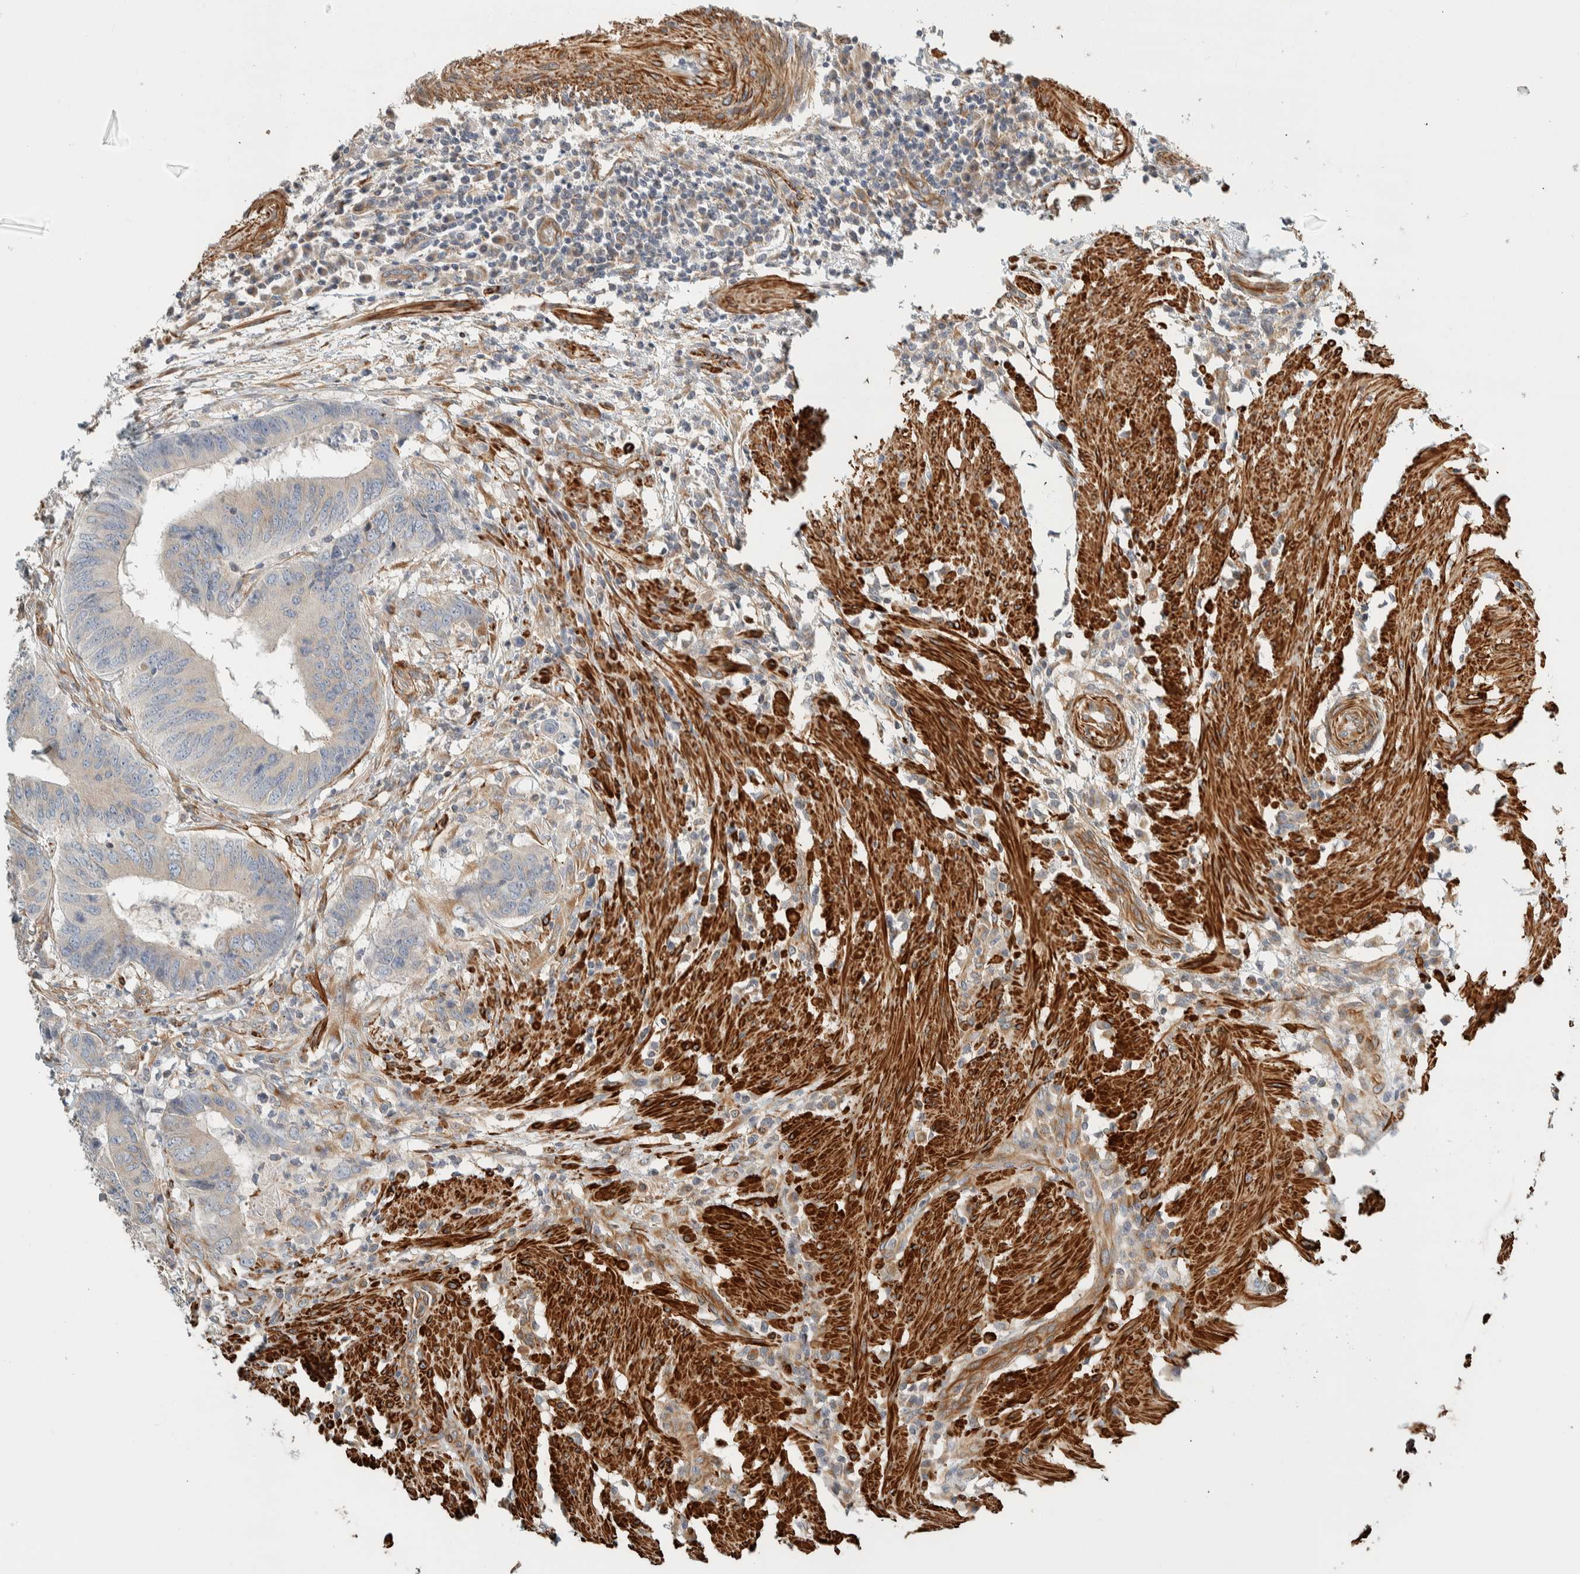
{"staining": {"intensity": "negative", "quantity": "none", "location": "none"}, "tissue": "colorectal cancer", "cell_type": "Tumor cells", "image_type": "cancer", "snomed": [{"axis": "morphology", "description": "Adenocarcinoma, NOS"}, {"axis": "topography", "description": "Colon"}], "caption": "The immunohistochemistry (IHC) image has no significant expression in tumor cells of colorectal cancer tissue.", "gene": "CDR2", "patient": {"sex": "male", "age": 56}}